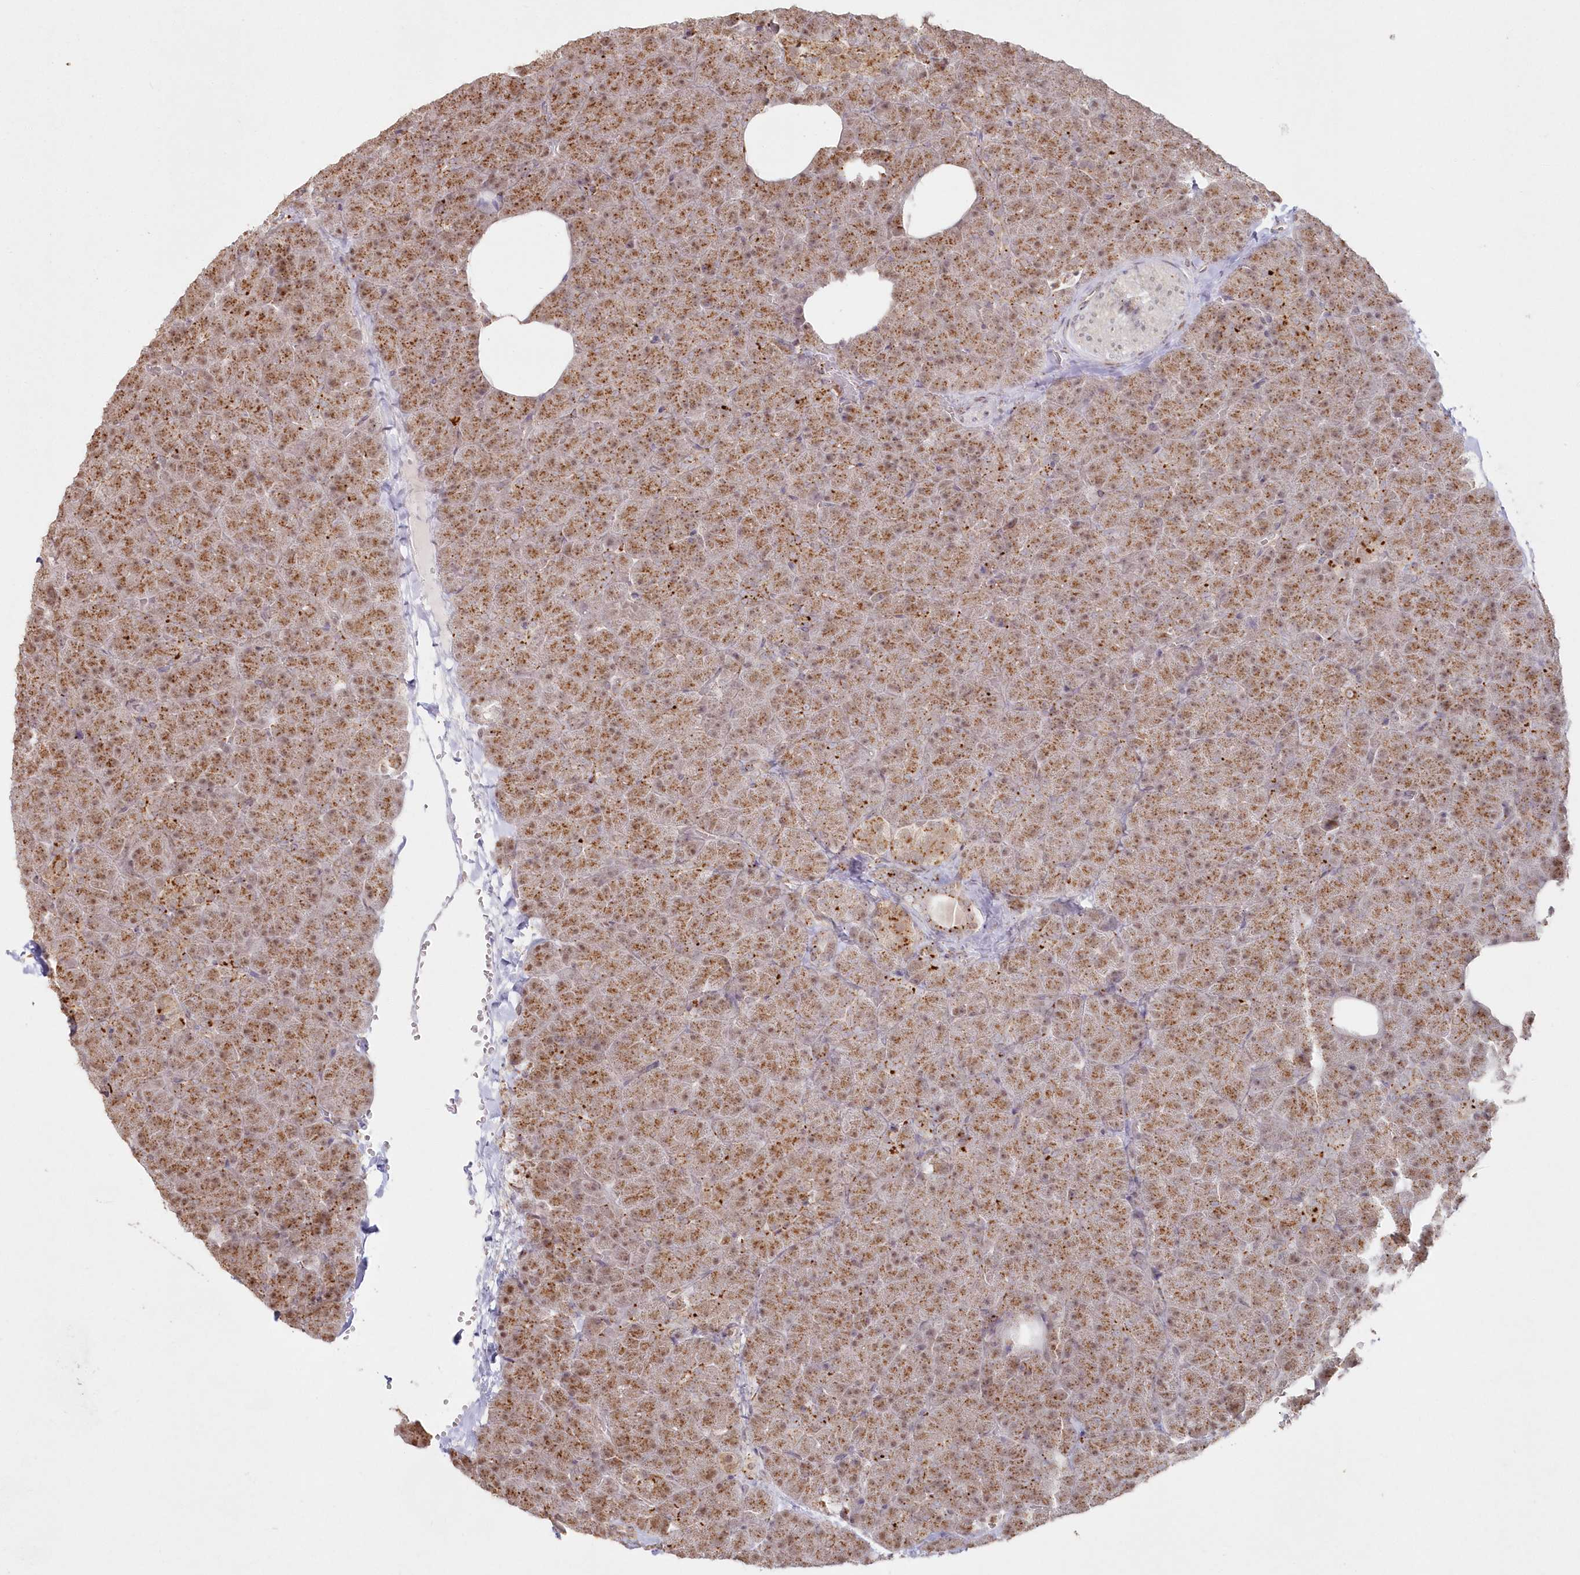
{"staining": {"intensity": "moderate", "quantity": ">75%", "location": "cytoplasmic/membranous"}, "tissue": "pancreas", "cell_type": "Exocrine glandular cells", "image_type": "normal", "snomed": [{"axis": "morphology", "description": "Normal tissue, NOS"}, {"axis": "morphology", "description": "Carcinoid, malignant, NOS"}, {"axis": "topography", "description": "Pancreas"}], "caption": "Human pancreas stained with a brown dye displays moderate cytoplasmic/membranous positive positivity in about >75% of exocrine glandular cells.", "gene": "ARSB", "patient": {"sex": "female", "age": 35}}